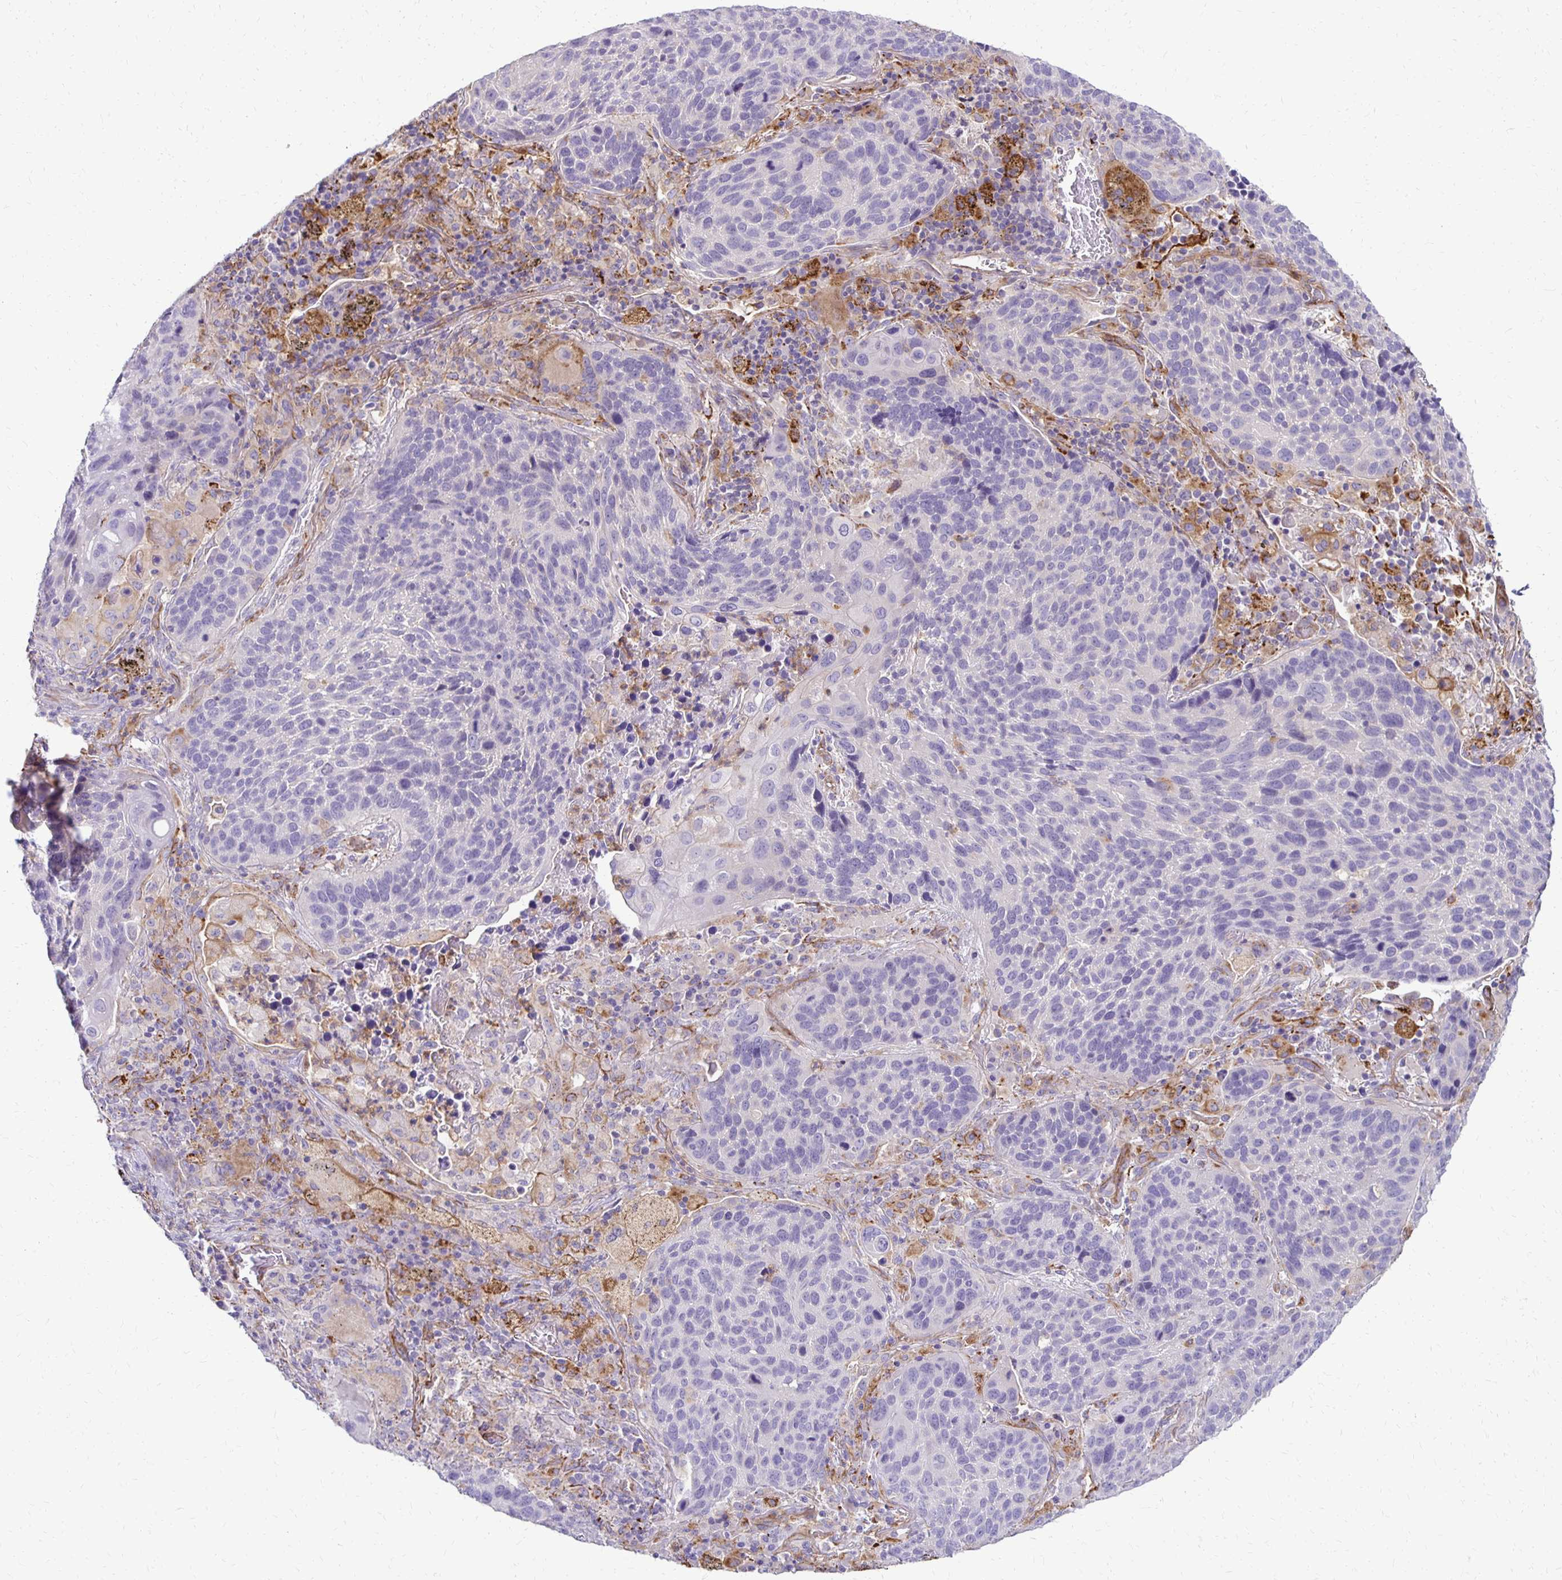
{"staining": {"intensity": "negative", "quantity": "none", "location": "none"}, "tissue": "lung cancer", "cell_type": "Tumor cells", "image_type": "cancer", "snomed": [{"axis": "morphology", "description": "Squamous cell carcinoma, NOS"}, {"axis": "topography", "description": "Lung"}], "caption": "IHC of lung cancer (squamous cell carcinoma) reveals no positivity in tumor cells.", "gene": "TTYH1", "patient": {"sex": "male", "age": 68}}